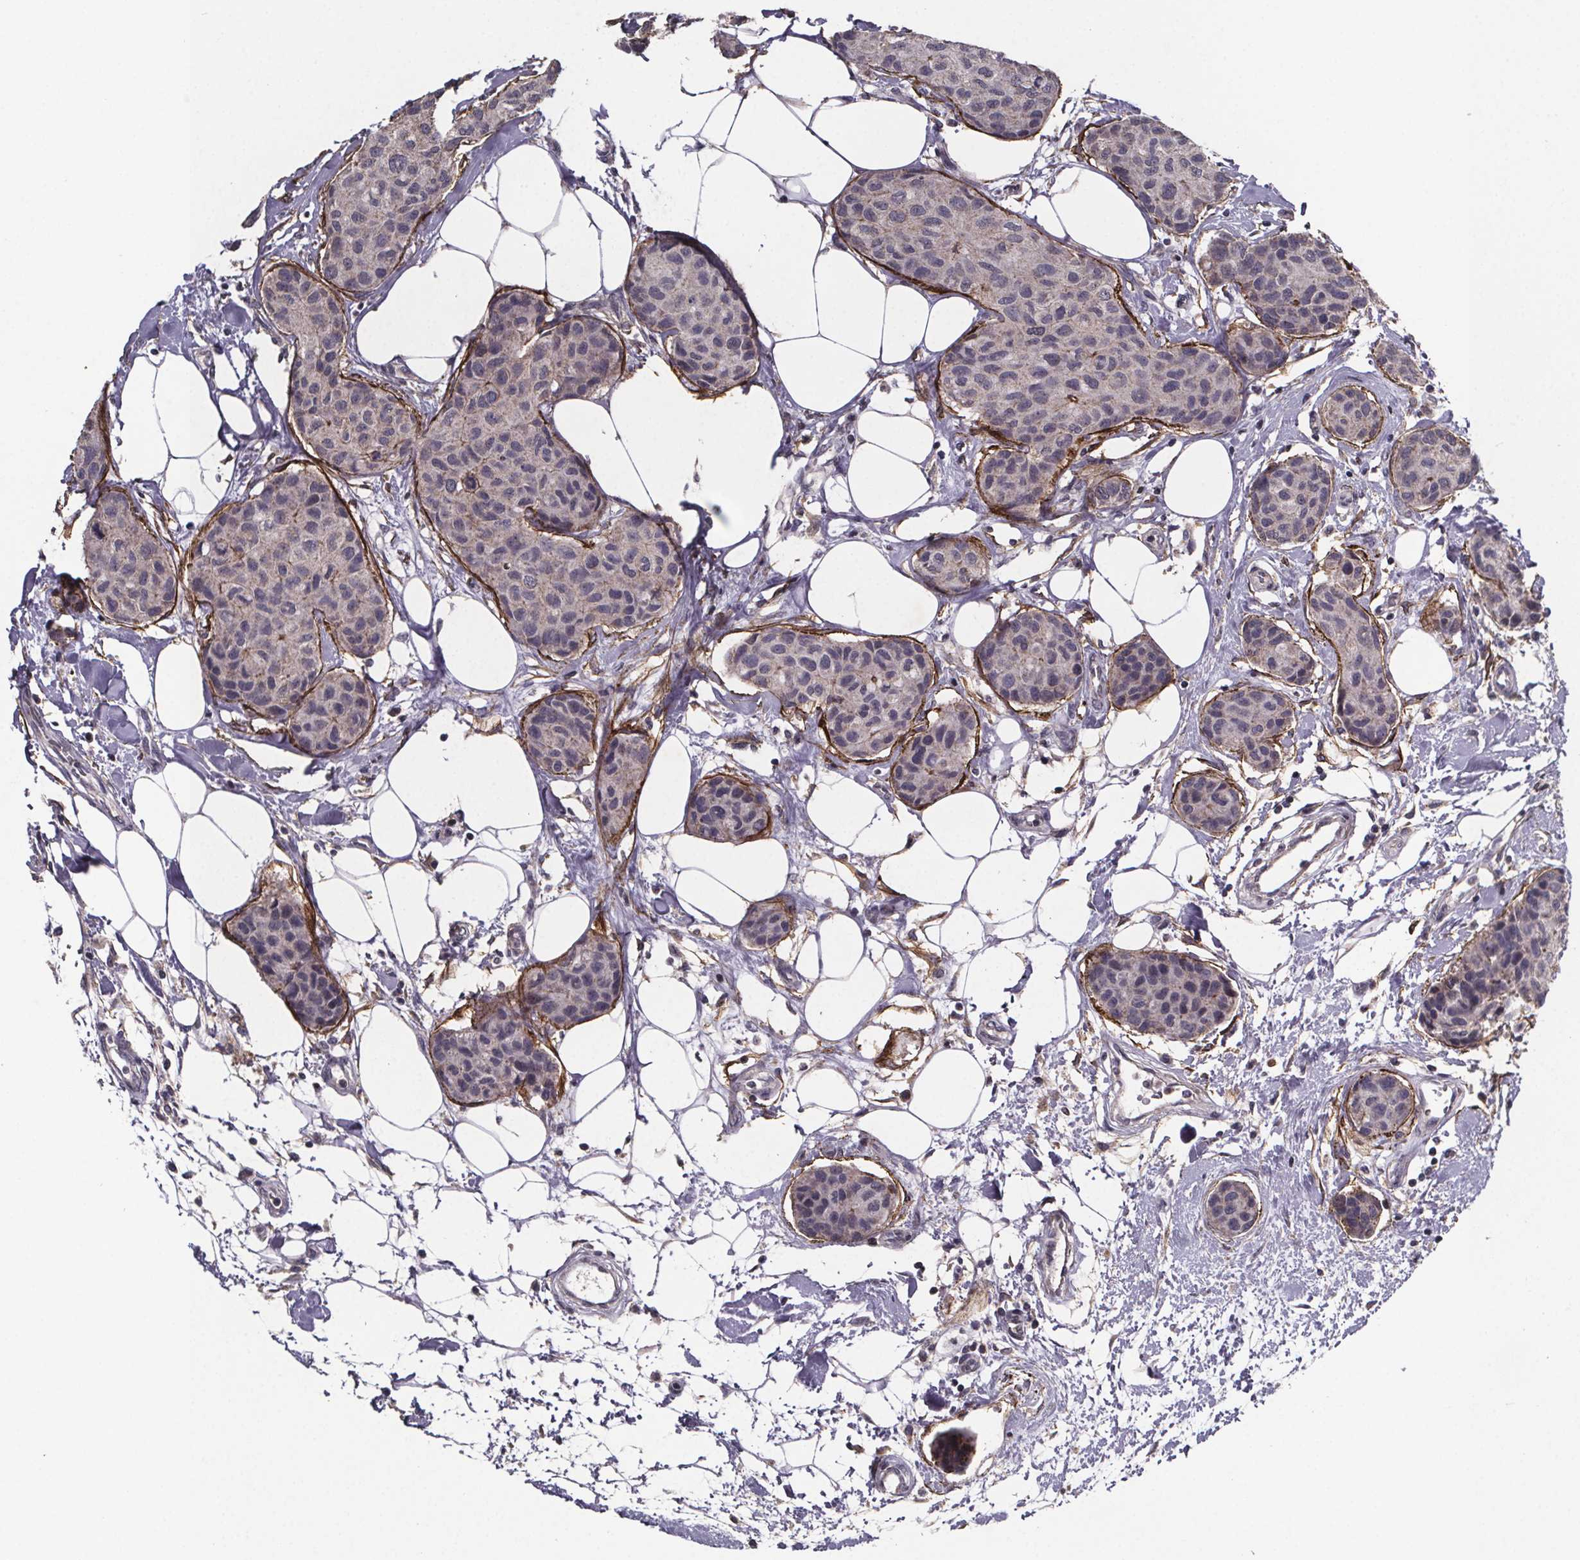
{"staining": {"intensity": "negative", "quantity": "none", "location": "none"}, "tissue": "breast cancer", "cell_type": "Tumor cells", "image_type": "cancer", "snomed": [{"axis": "morphology", "description": "Duct carcinoma"}, {"axis": "topography", "description": "Breast"}], "caption": "Tumor cells are negative for brown protein staining in intraductal carcinoma (breast).", "gene": "PALLD", "patient": {"sex": "female", "age": 80}}